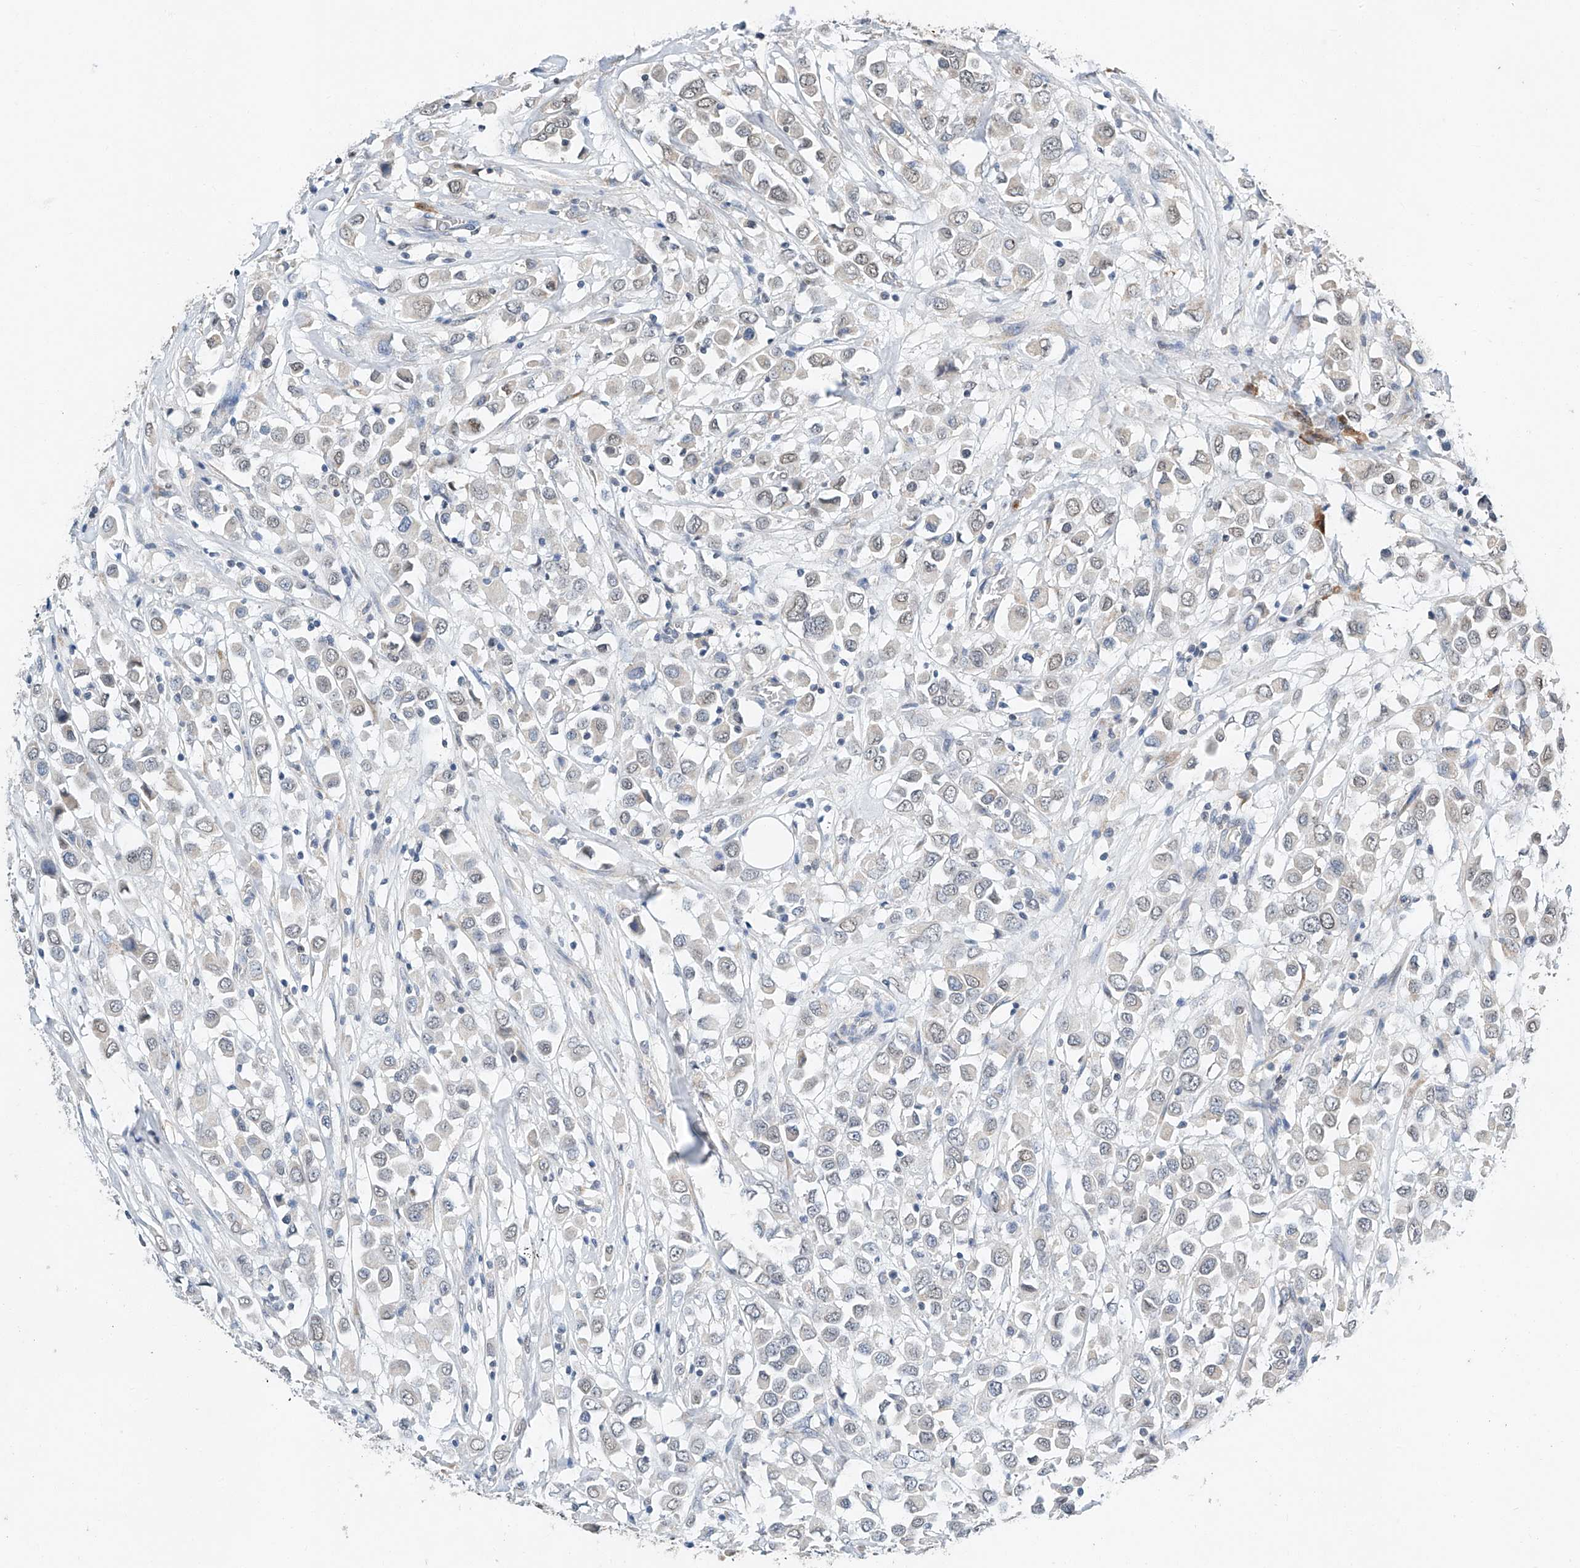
{"staining": {"intensity": "negative", "quantity": "none", "location": "none"}, "tissue": "breast cancer", "cell_type": "Tumor cells", "image_type": "cancer", "snomed": [{"axis": "morphology", "description": "Duct carcinoma"}, {"axis": "topography", "description": "Breast"}], "caption": "Human infiltrating ductal carcinoma (breast) stained for a protein using IHC demonstrates no positivity in tumor cells.", "gene": "CTDP1", "patient": {"sex": "female", "age": 61}}